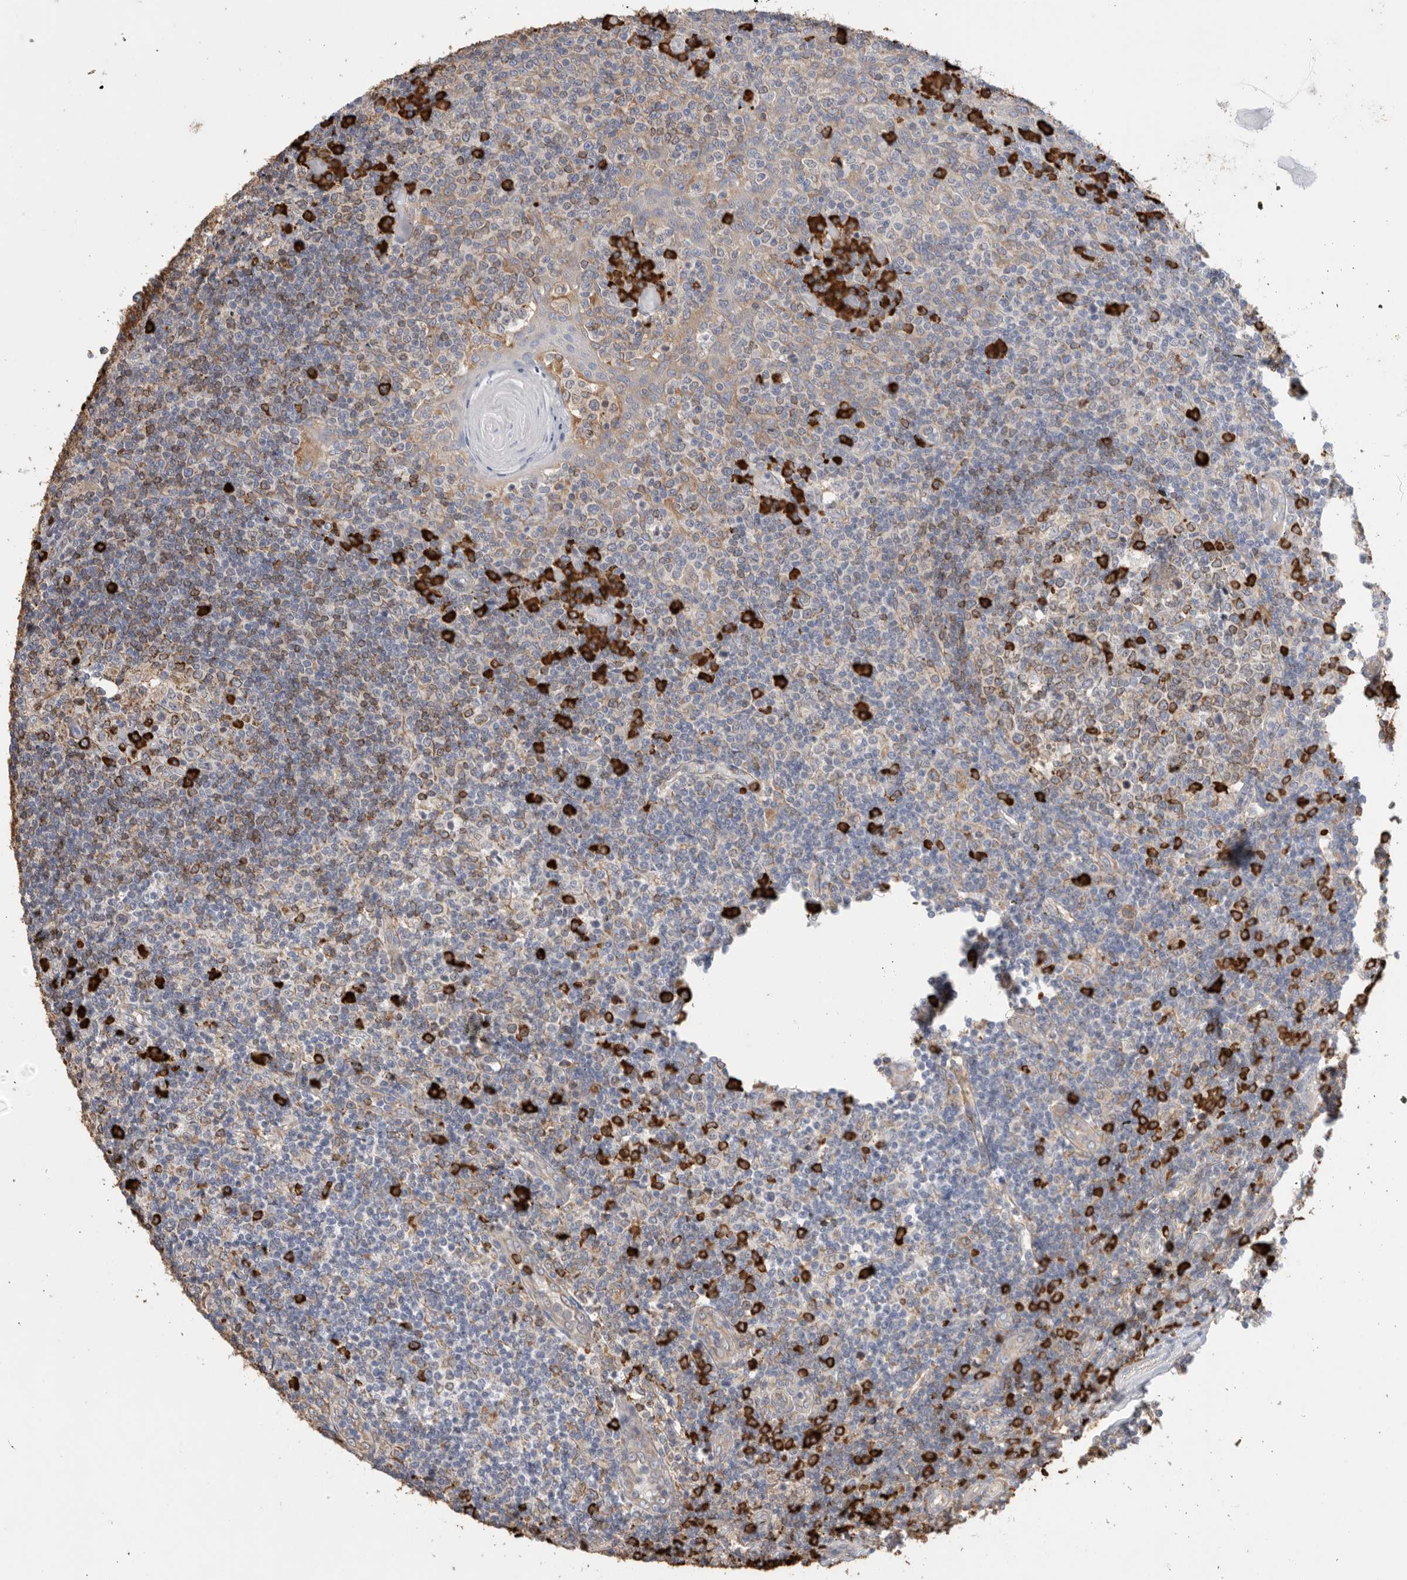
{"staining": {"intensity": "strong", "quantity": "<25%", "location": "cytoplasmic/membranous"}, "tissue": "tonsil", "cell_type": "Germinal center cells", "image_type": "normal", "snomed": [{"axis": "morphology", "description": "Normal tissue, NOS"}, {"axis": "topography", "description": "Tonsil"}], "caption": "This is a photomicrograph of immunohistochemistry staining of normal tonsil, which shows strong staining in the cytoplasmic/membranous of germinal center cells.", "gene": "BLOC1S5", "patient": {"sex": "female", "age": 19}}